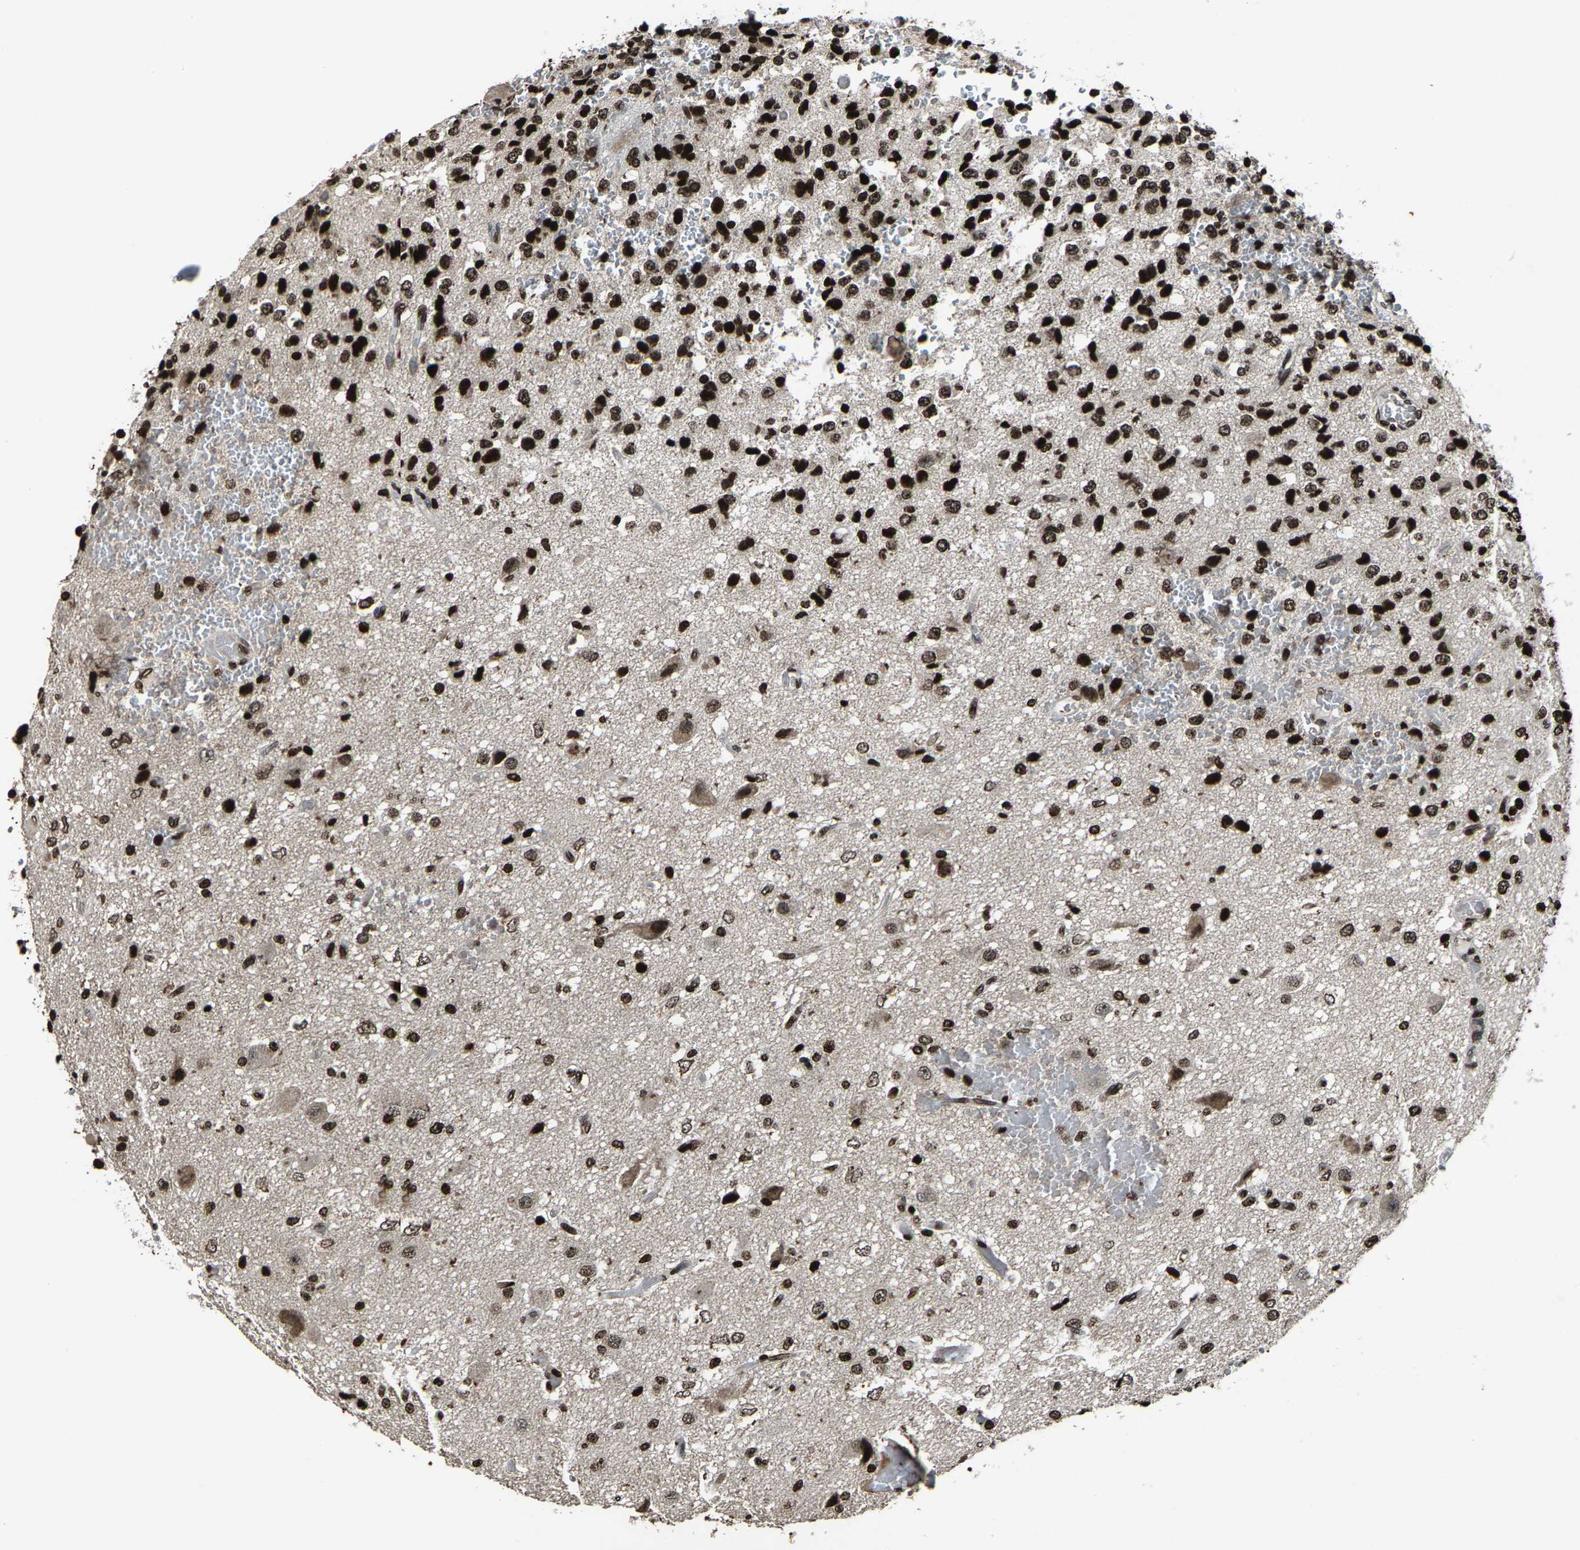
{"staining": {"intensity": "strong", "quantity": ">75%", "location": "nuclear"}, "tissue": "glioma", "cell_type": "Tumor cells", "image_type": "cancer", "snomed": [{"axis": "morphology", "description": "Glioma, malignant, High grade"}, {"axis": "topography", "description": "pancreas cauda"}], "caption": "Strong nuclear expression for a protein is present in about >75% of tumor cells of malignant glioma (high-grade) using immunohistochemistry.", "gene": "H4C1", "patient": {"sex": "male", "age": 60}}